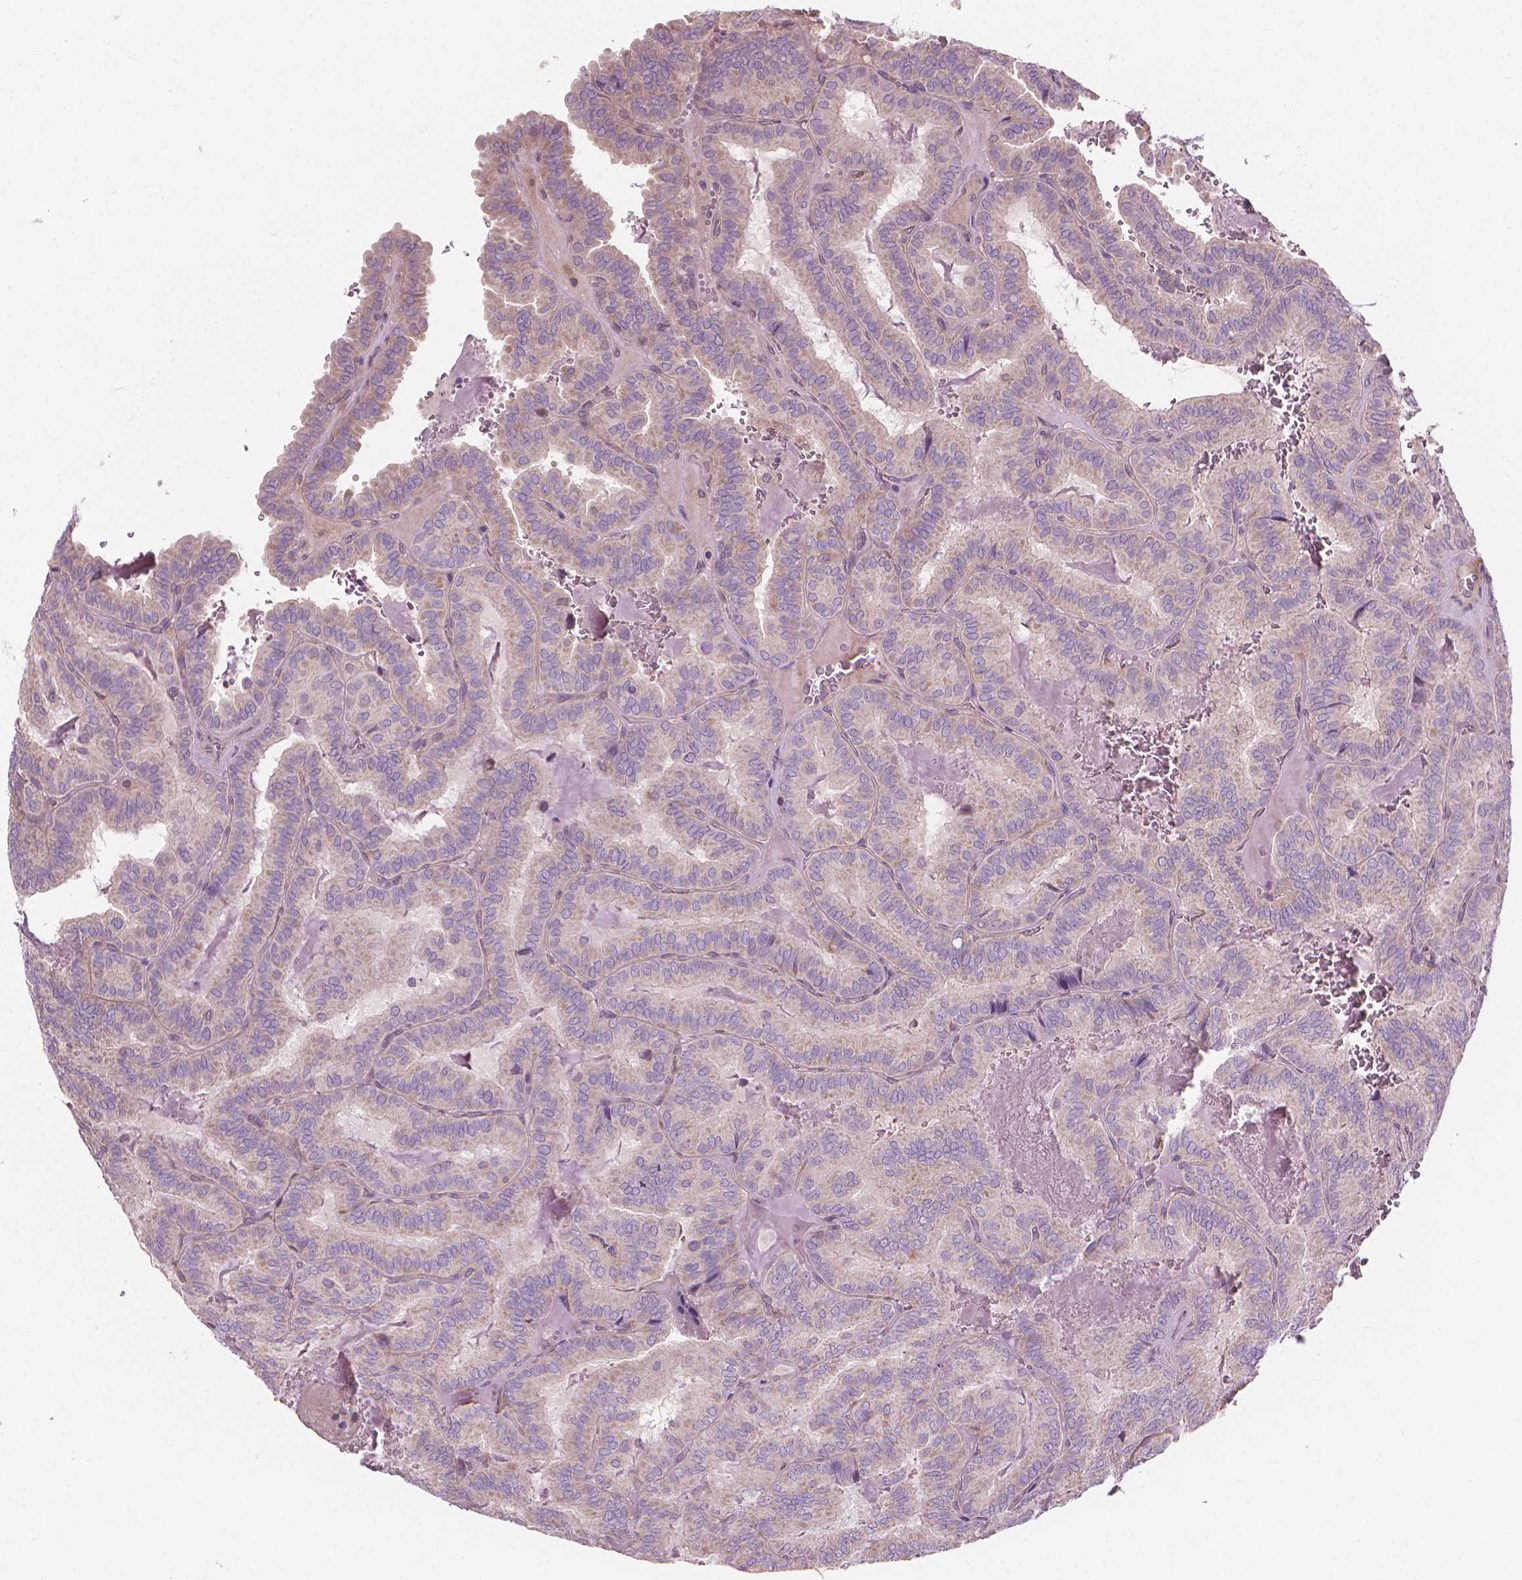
{"staining": {"intensity": "negative", "quantity": "none", "location": "none"}, "tissue": "thyroid cancer", "cell_type": "Tumor cells", "image_type": "cancer", "snomed": [{"axis": "morphology", "description": "Papillary adenocarcinoma, NOS"}, {"axis": "topography", "description": "Thyroid gland"}], "caption": "Tumor cells are negative for protein expression in human thyroid papillary adenocarcinoma.", "gene": "RIIAD1", "patient": {"sex": "female", "age": 75}}